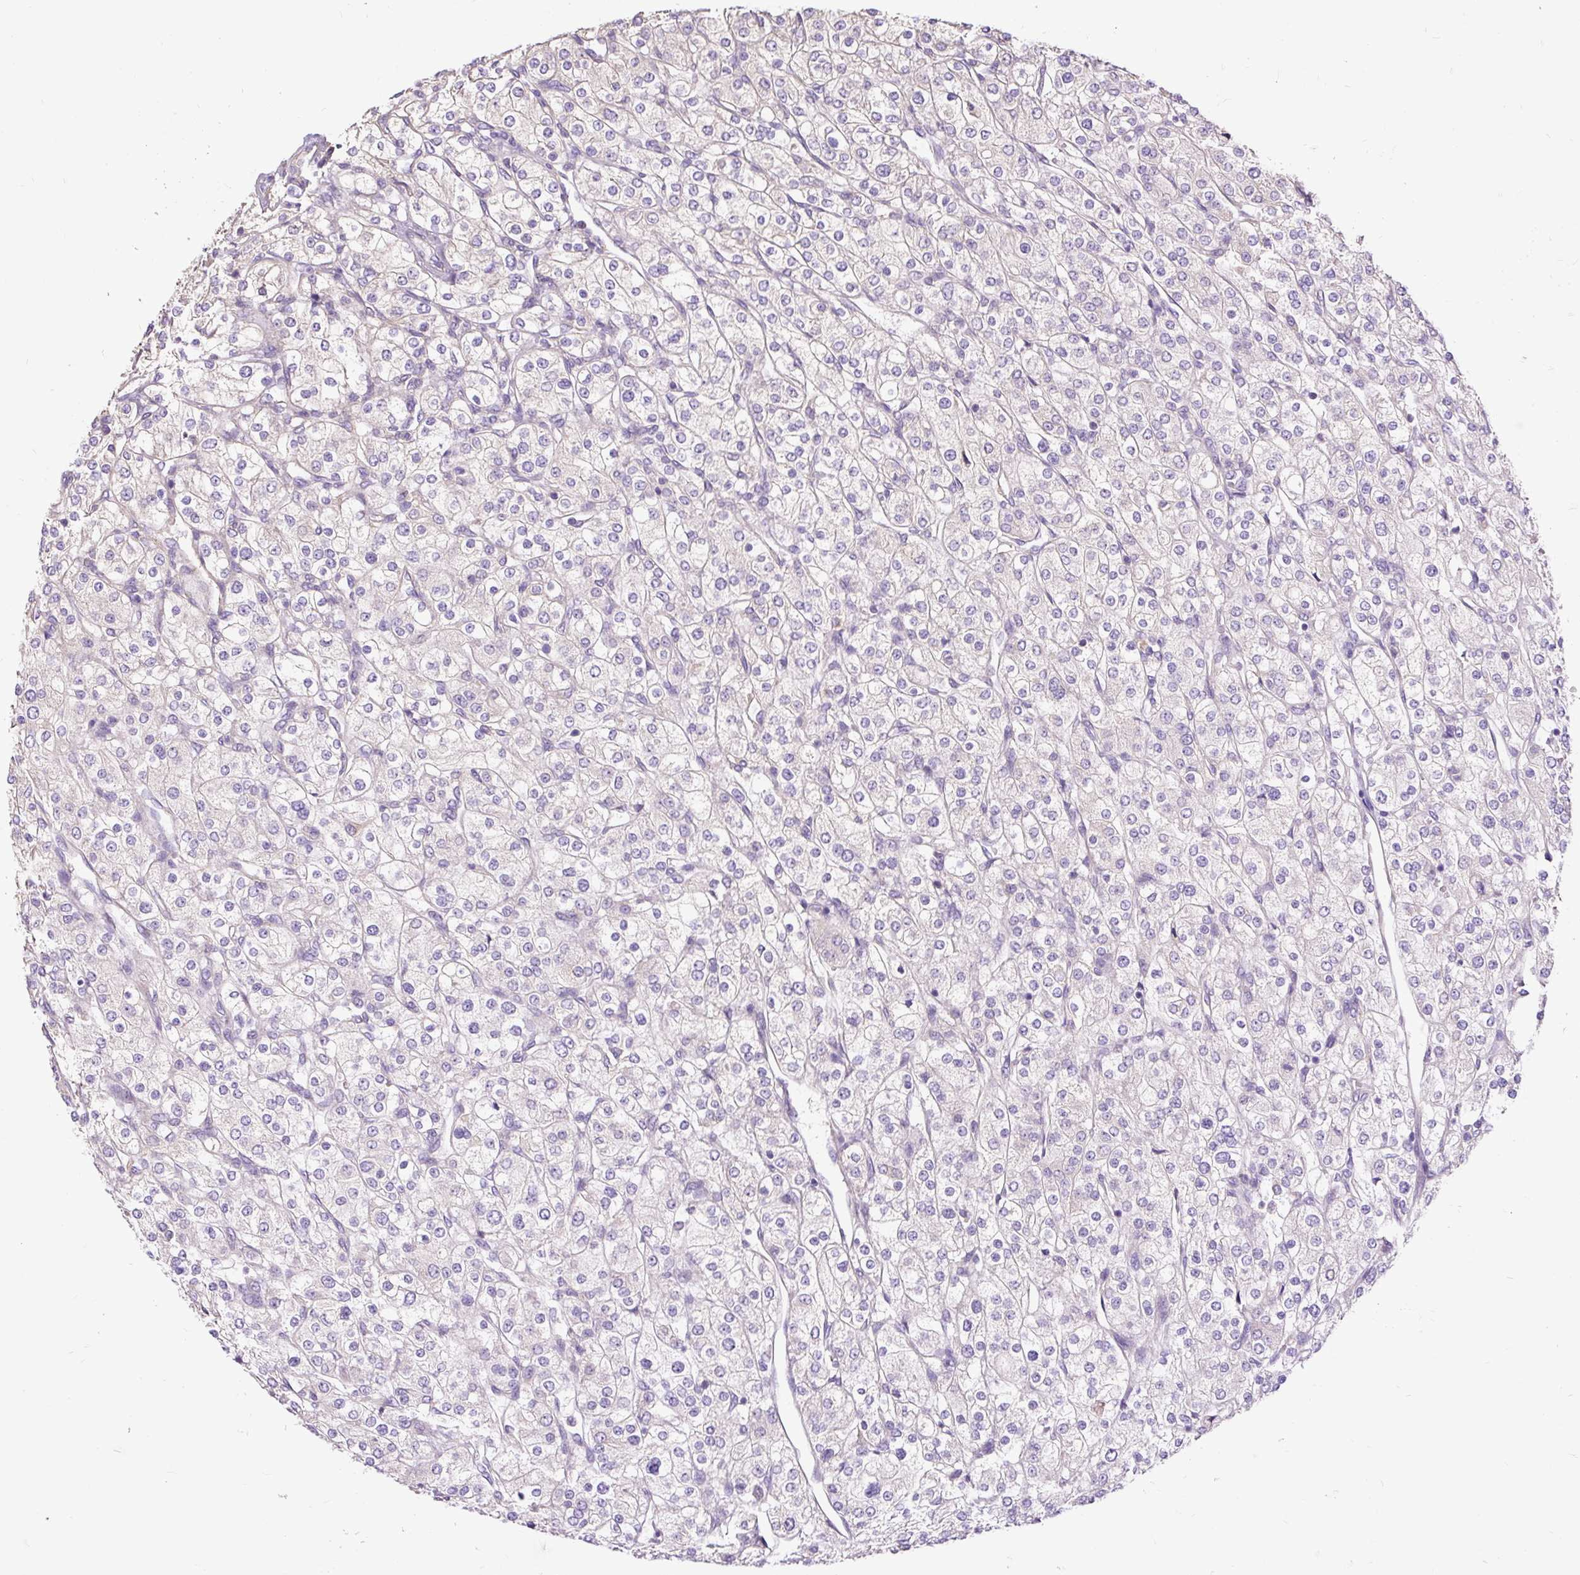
{"staining": {"intensity": "negative", "quantity": "none", "location": "none"}, "tissue": "renal cancer", "cell_type": "Tumor cells", "image_type": "cancer", "snomed": [{"axis": "morphology", "description": "Adenocarcinoma, NOS"}, {"axis": "topography", "description": "Kidney"}], "caption": "IHC photomicrograph of neoplastic tissue: renal cancer (adenocarcinoma) stained with DAB (3,3'-diaminobenzidine) demonstrates no significant protein expression in tumor cells.", "gene": "PDIA2", "patient": {"sex": "male", "age": 80}}